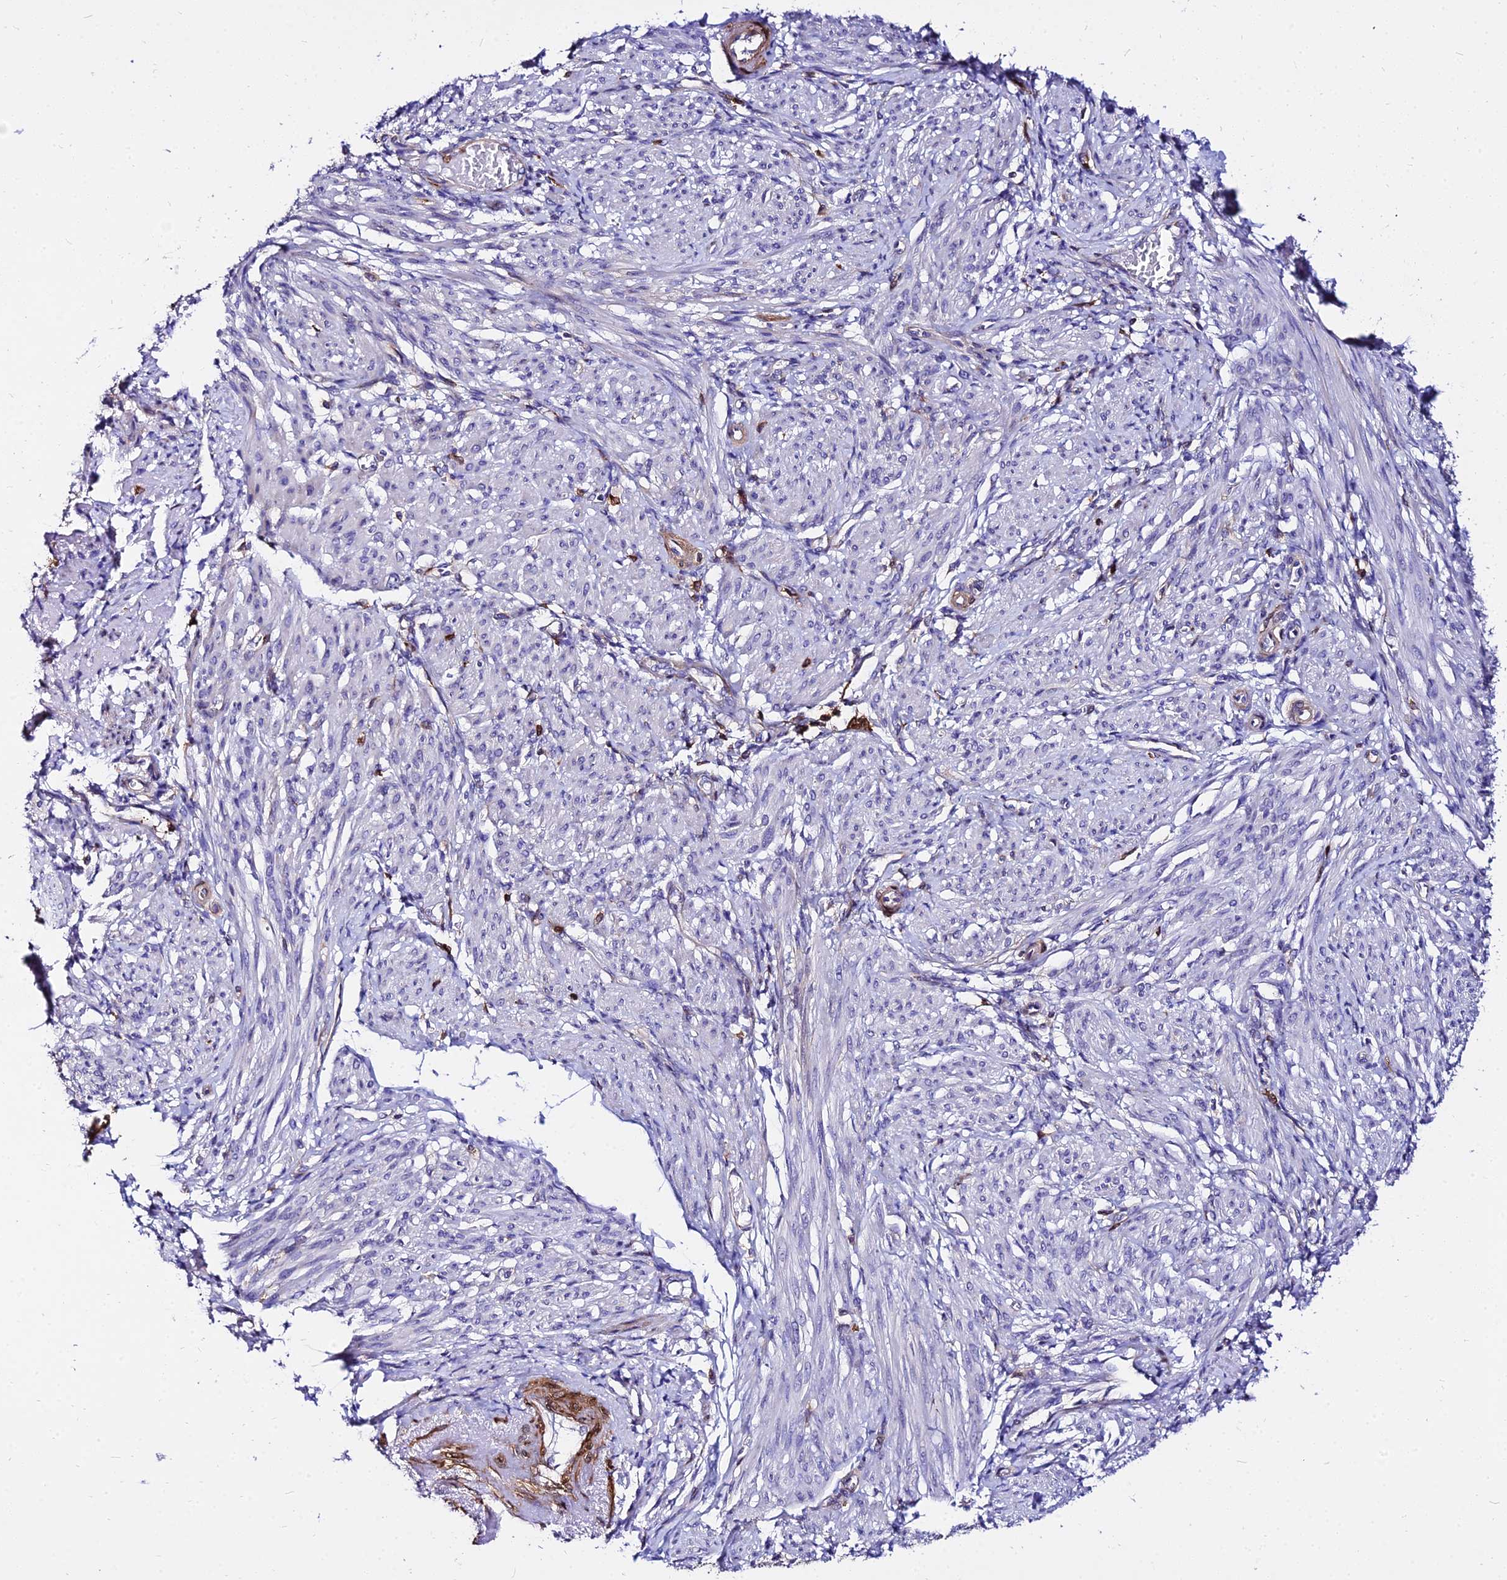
{"staining": {"intensity": "weak", "quantity": "<25%", "location": "cytoplasmic/membranous"}, "tissue": "smooth muscle", "cell_type": "Smooth muscle cells", "image_type": "normal", "snomed": [{"axis": "morphology", "description": "Normal tissue, NOS"}, {"axis": "topography", "description": "Smooth muscle"}], "caption": "This histopathology image is of normal smooth muscle stained with immunohistochemistry (IHC) to label a protein in brown with the nuclei are counter-stained blue. There is no expression in smooth muscle cells.", "gene": "CSRP1", "patient": {"sex": "female", "age": 39}}